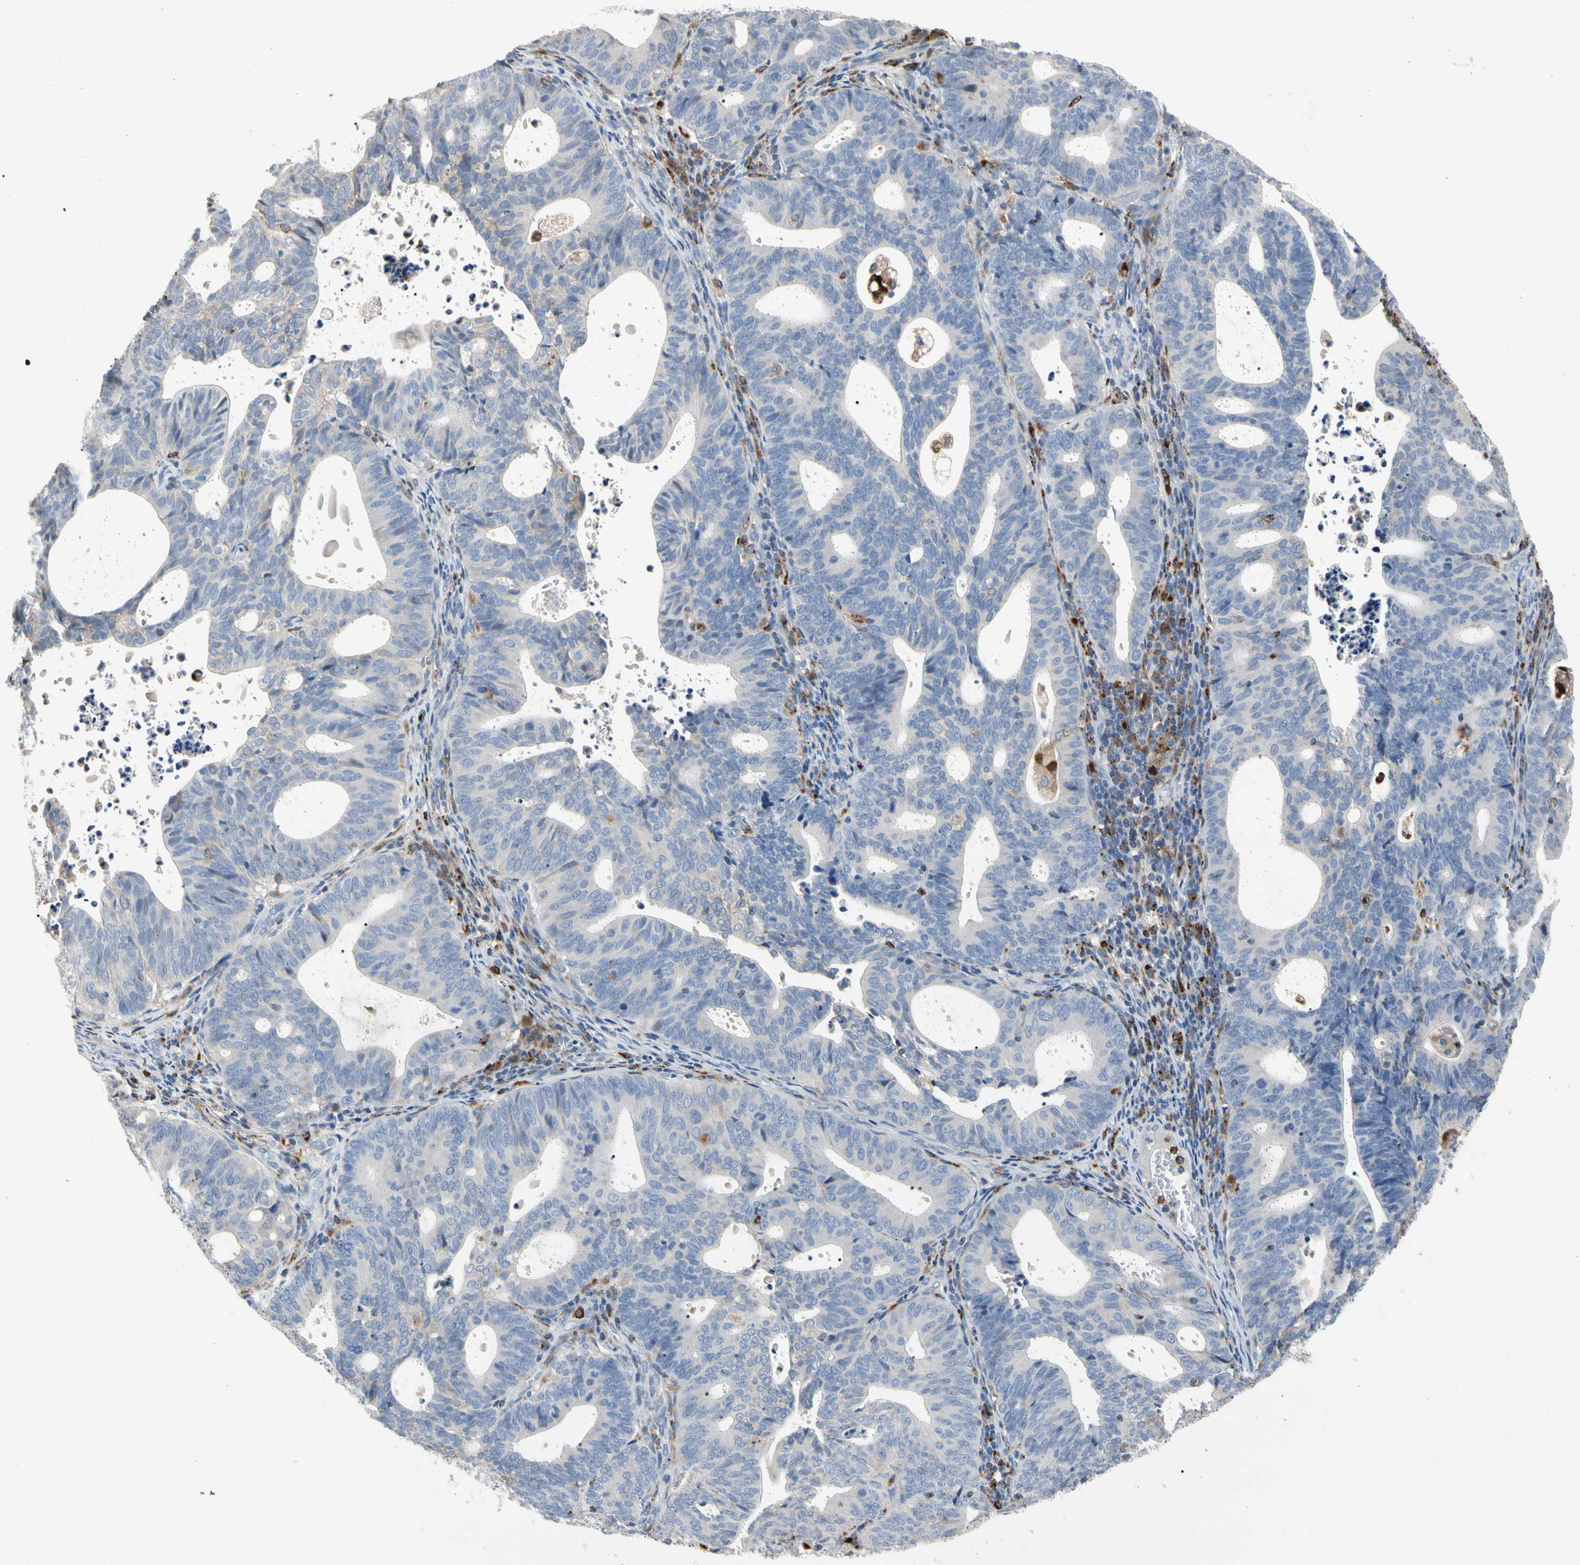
{"staining": {"intensity": "weak", "quantity": "<25%", "location": "cytoplasmic/membranous"}, "tissue": "endometrial cancer", "cell_type": "Tumor cells", "image_type": "cancer", "snomed": [{"axis": "morphology", "description": "Adenocarcinoma, NOS"}, {"axis": "topography", "description": "Uterus"}], "caption": "A micrograph of endometrial cancer stained for a protein exhibits no brown staining in tumor cells.", "gene": "ADA2", "patient": {"sex": "female", "age": 83}}